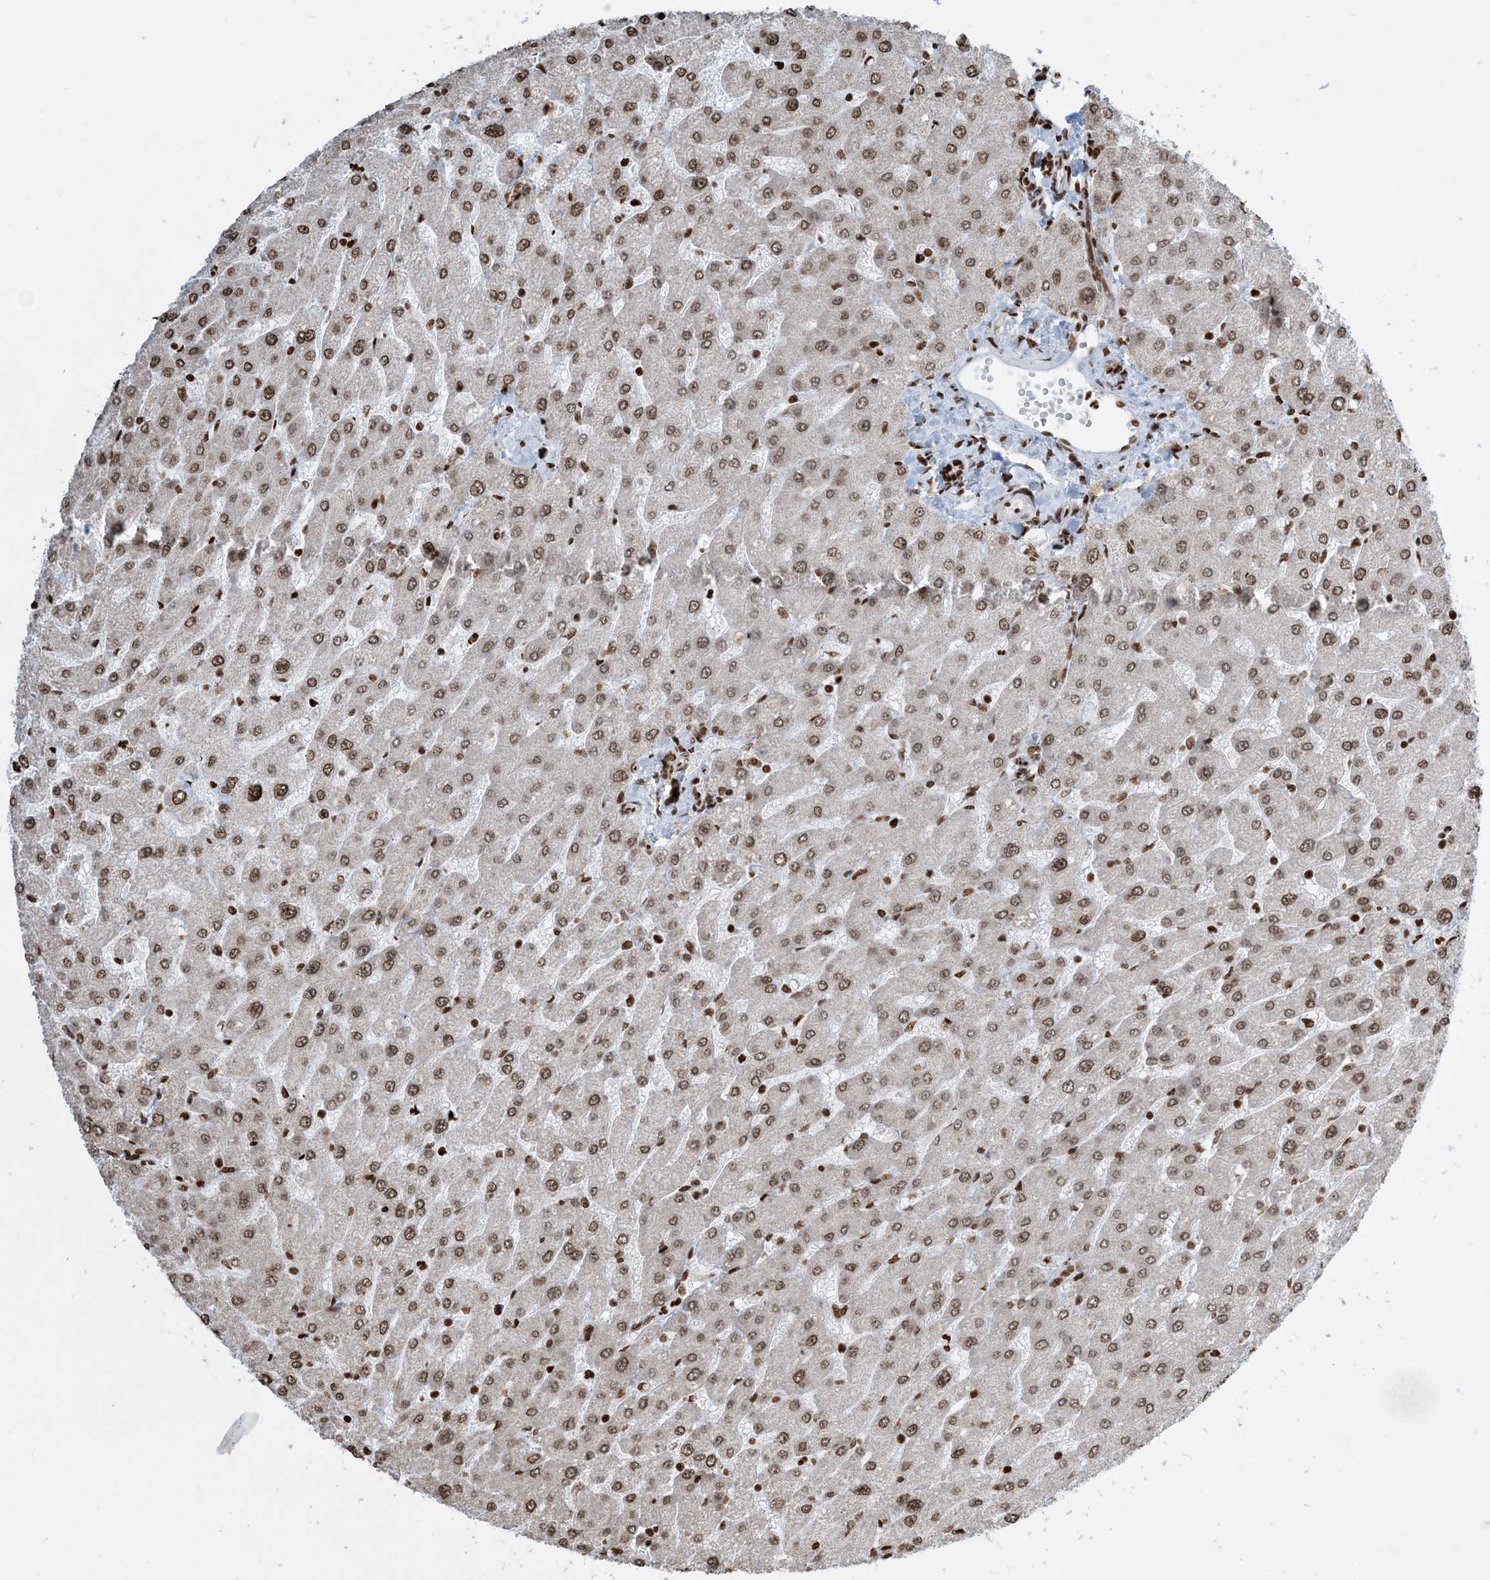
{"staining": {"intensity": "strong", "quantity": ">75%", "location": "nuclear"}, "tissue": "liver", "cell_type": "Cholangiocytes", "image_type": "normal", "snomed": [{"axis": "morphology", "description": "Normal tissue, NOS"}, {"axis": "topography", "description": "Liver"}], "caption": "Brown immunohistochemical staining in normal liver exhibits strong nuclear positivity in about >75% of cholangiocytes. Ihc stains the protein in brown and the nuclei are stained blue.", "gene": "H3", "patient": {"sex": "male", "age": 55}}